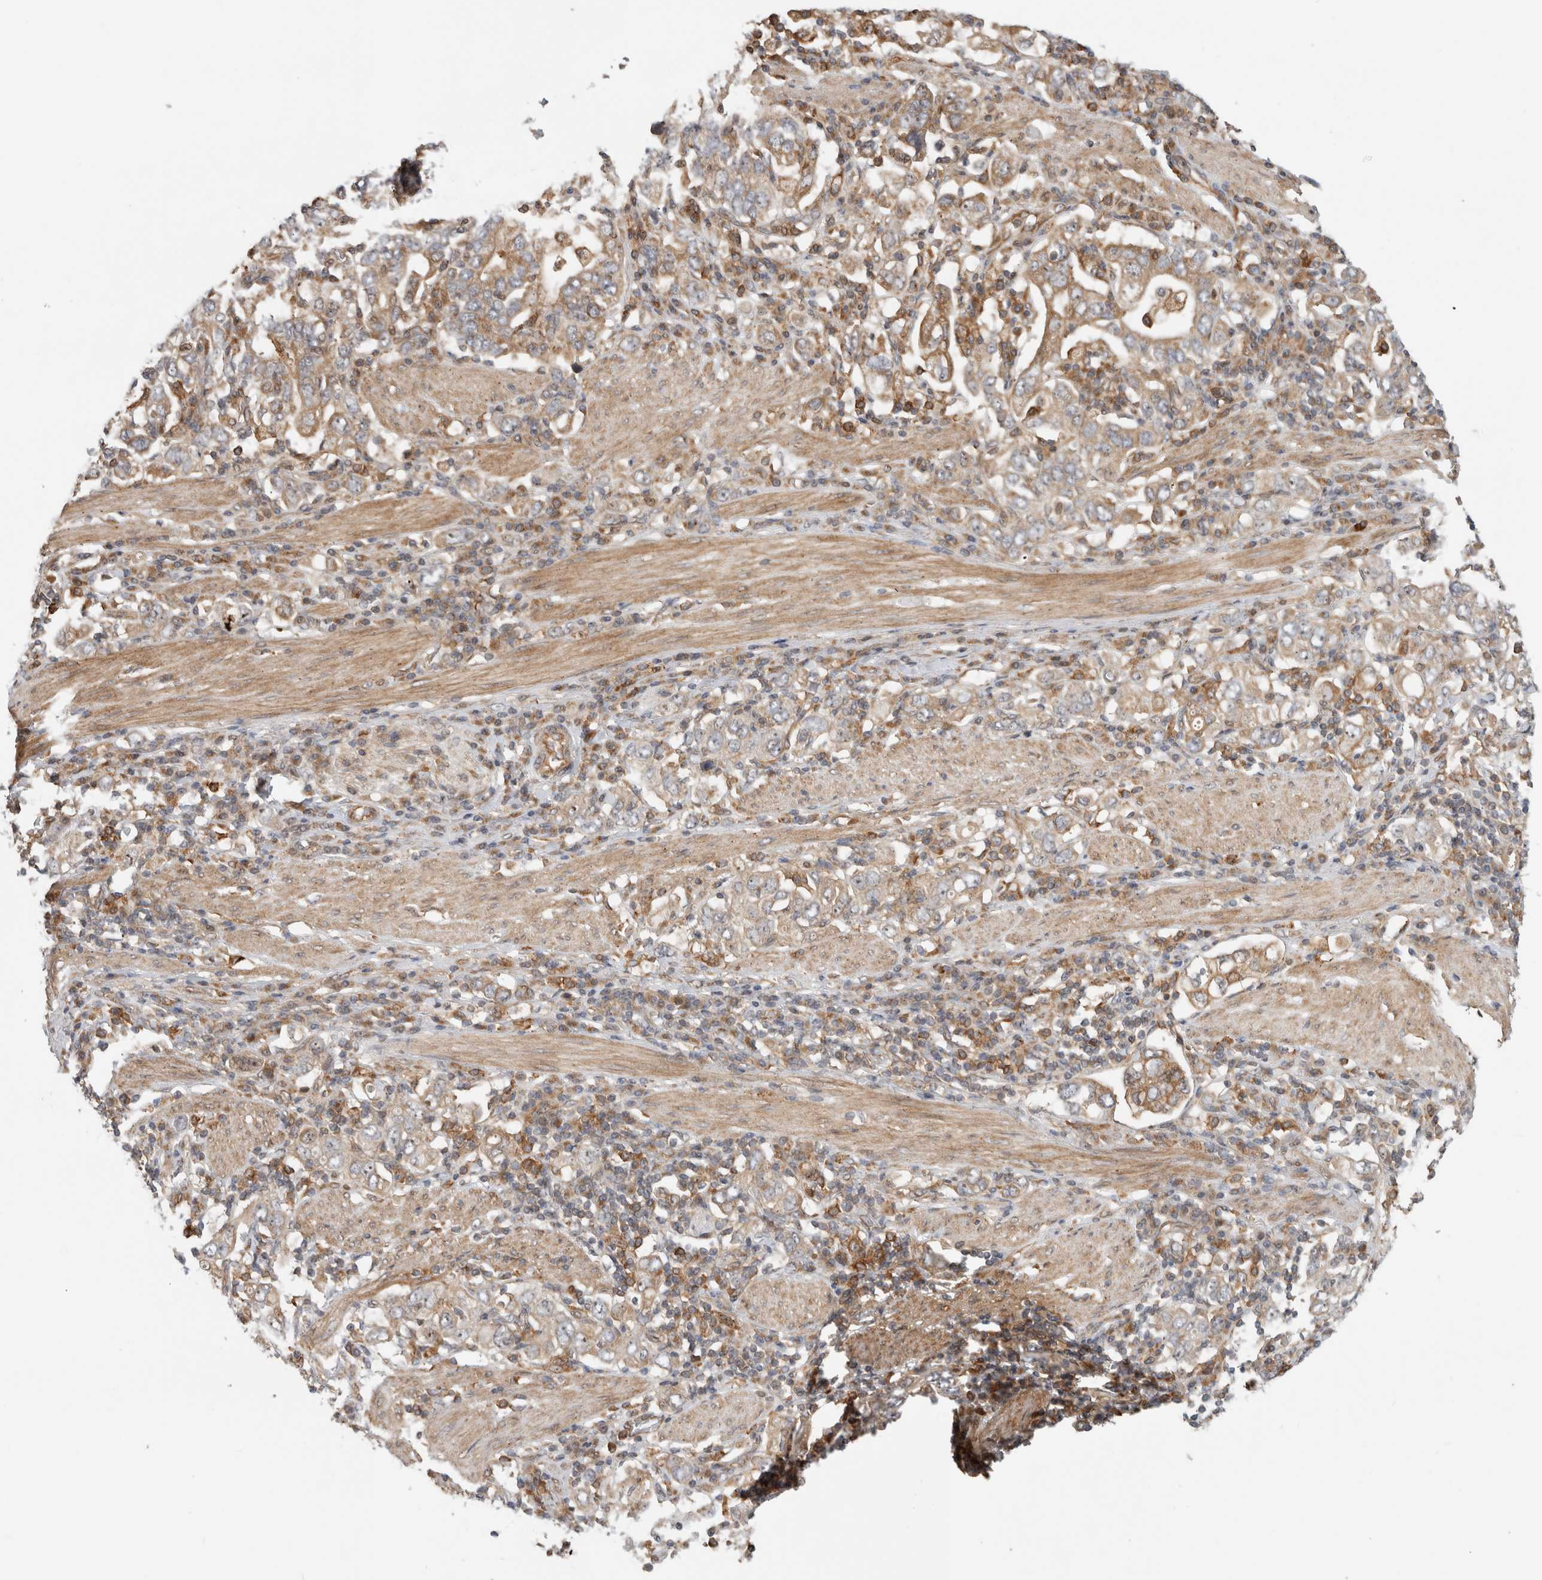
{"staining": {"intensity": "moderate", "quantity": ">75%", "location": "cytoplasmic/membranous"}, "tissue": "stomach cancer", "cell_type": "Tumor cells", "image_type": "cancer", "snomed": [{"axis": "morphology", "description": "Adenocarcinoma, NOS"}, {"axis": "topography", "description": "Stomach, upper"}], "caption": "This micrograph demonstrates stomach cancer (adenocarcinoma) stained with IHC to label a protein in brown. The cytoplasmic/membranous of tumor cells show moderate positivity for the protein. Nuclei are counter-stained blue.", "gene": "WASF2", "patient": {"sex": "male", "age": 62}}